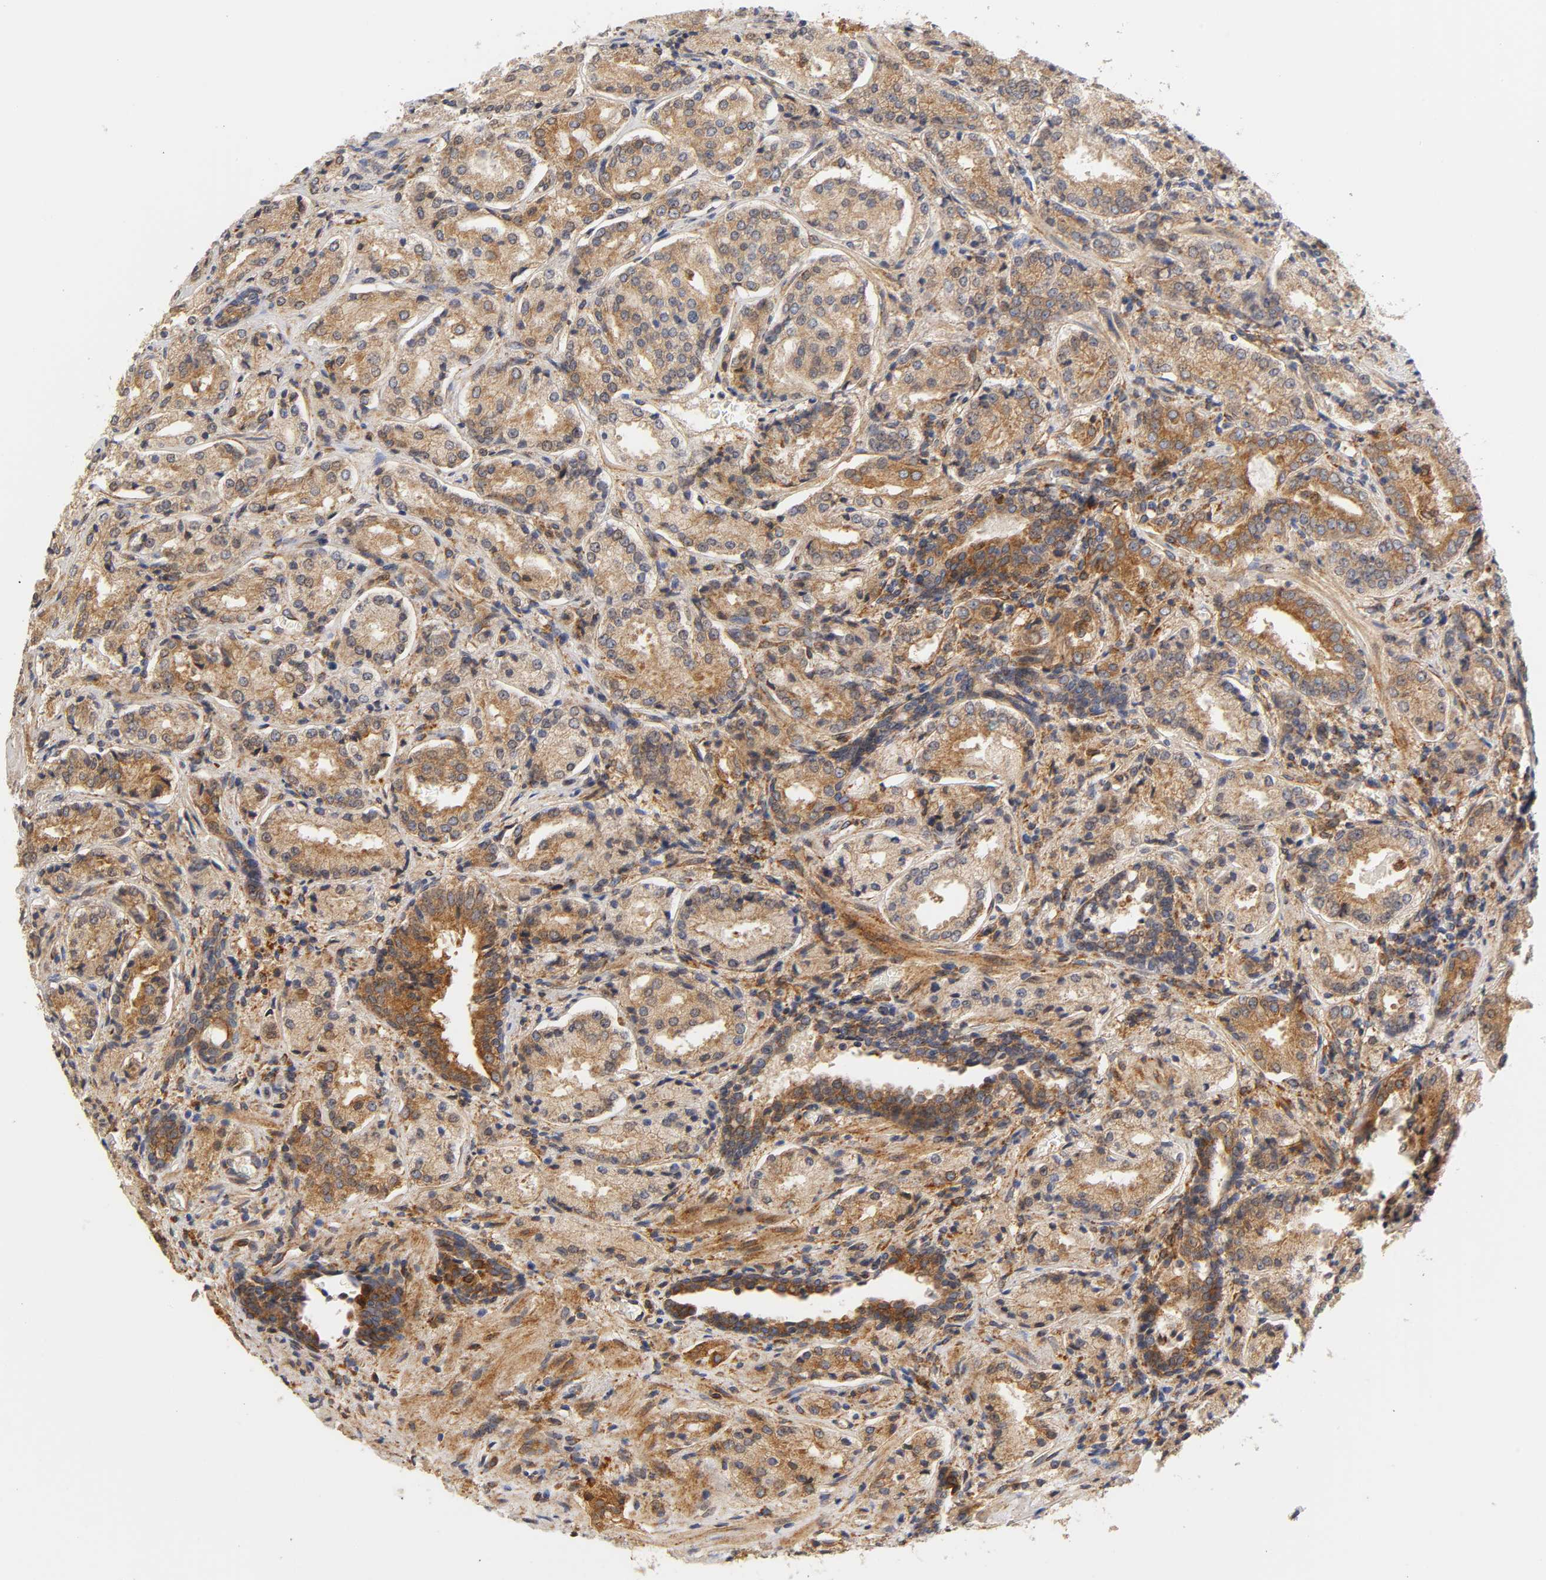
{"staining": {"intensity": "strong", "quantity": ">75%", "location": "cytoplasmic/membranous"}, "tissue": "prostate cancer", "cell_type": "Tumor cells", "image_type": "cancer", "snomed": [{"axis": "morphology", "description": "Adenocarcinoma, High grade"}, {"axis": "topography", "description": "Prostate"}], "caption": "Immunohistochemical staining of human prostate cancer demonstrates high levels of strong cytoplasmic/membranous protein expression in approximately >75% of tumor cells.", "gene": "POR", "patient": {"sex": "male", "age": 58}}